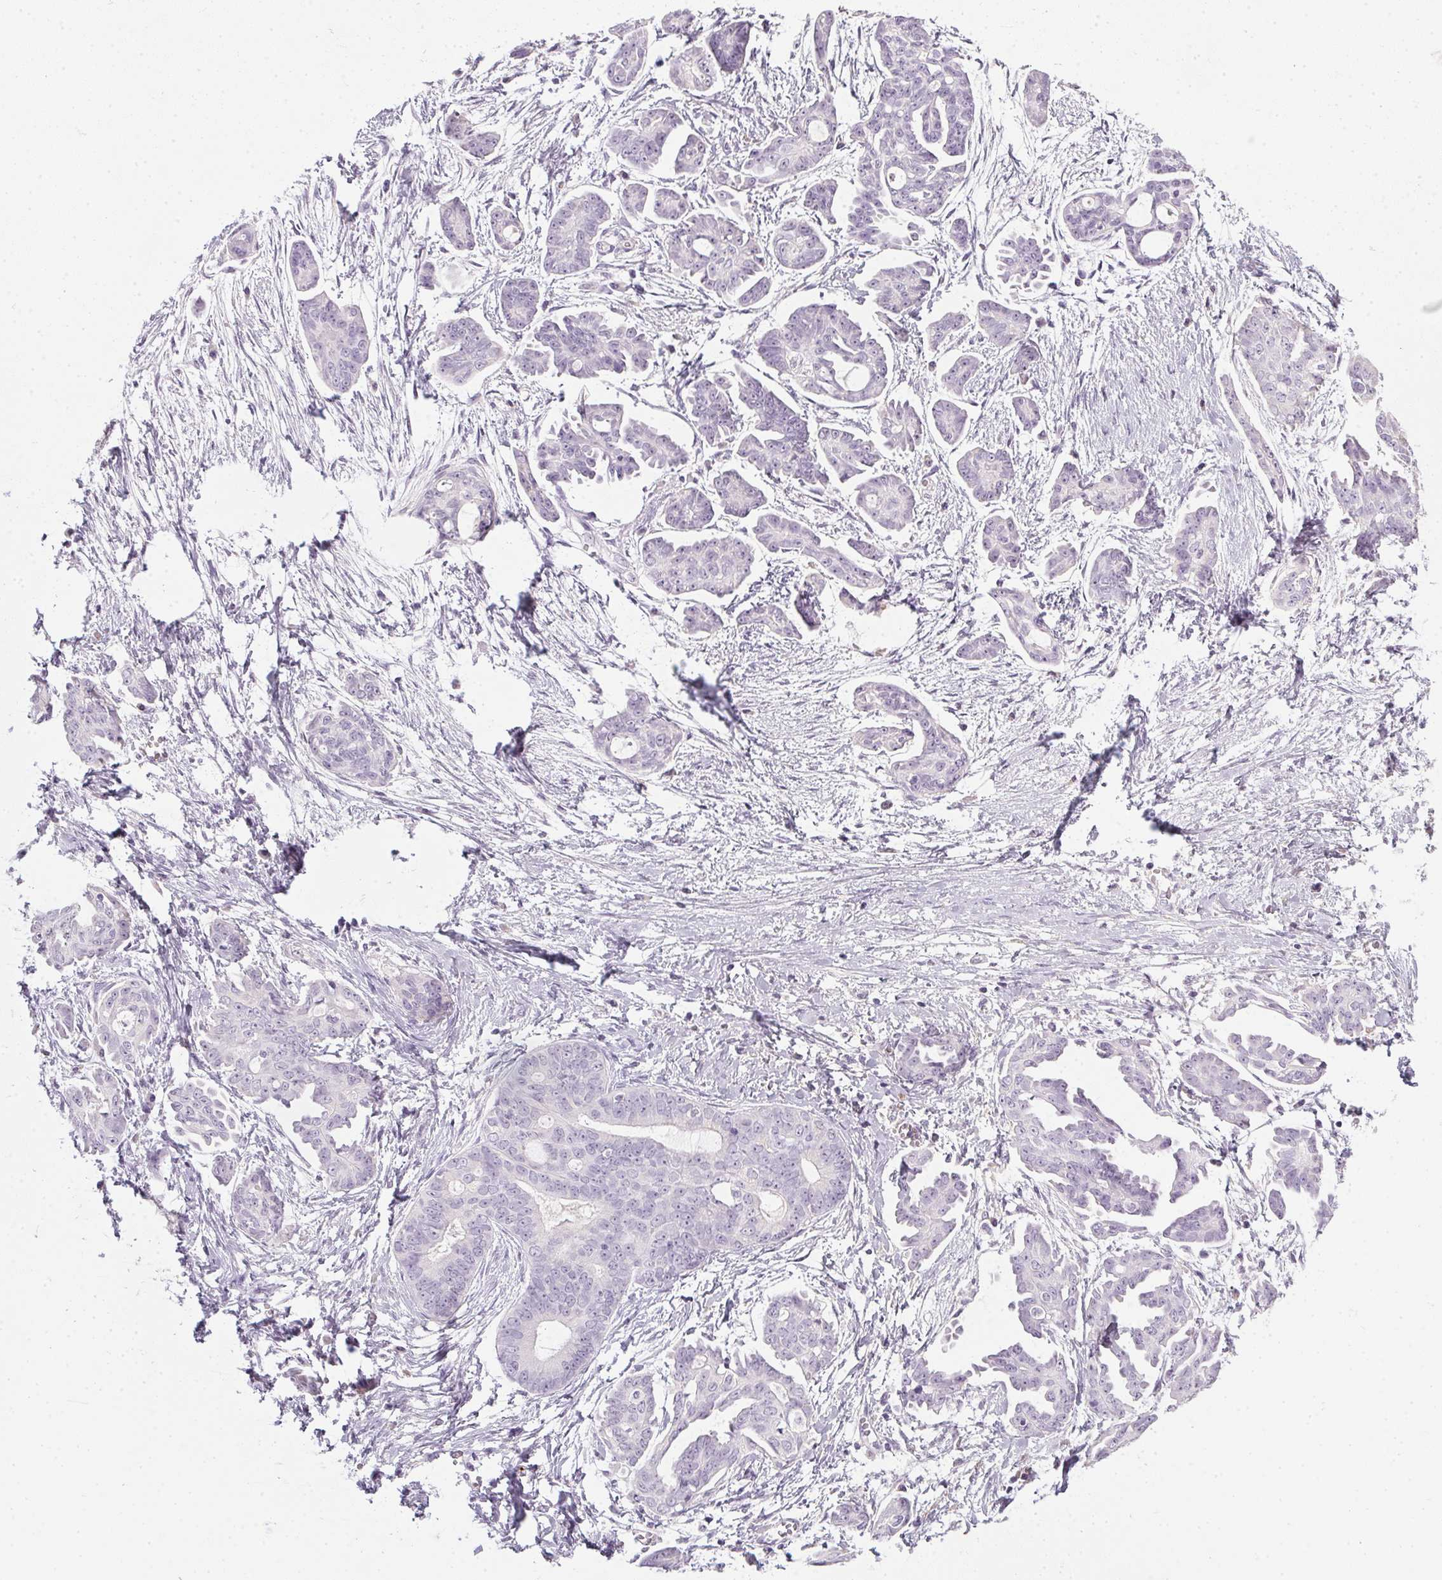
{"staining": {"intensity": "negative", "quantity": "none", "location": "none"}, "tissue": "ovarian cancer", "cell_type": "Tumor cells", "image_type": "cancer", "snomed": [{"axis": "morphology", "description": "Cystadenocarcinoma, serous, NOS"}, {"axis": "topography", "description": "Ovary"}], "caption": "A high-resolution histopathology image shows immunohistochemistry staining of ovarian cancer, which shows no significant expression in tumor cells.", "gene": "TMEM72", "patient": {"sex": "female", "age": 71}}